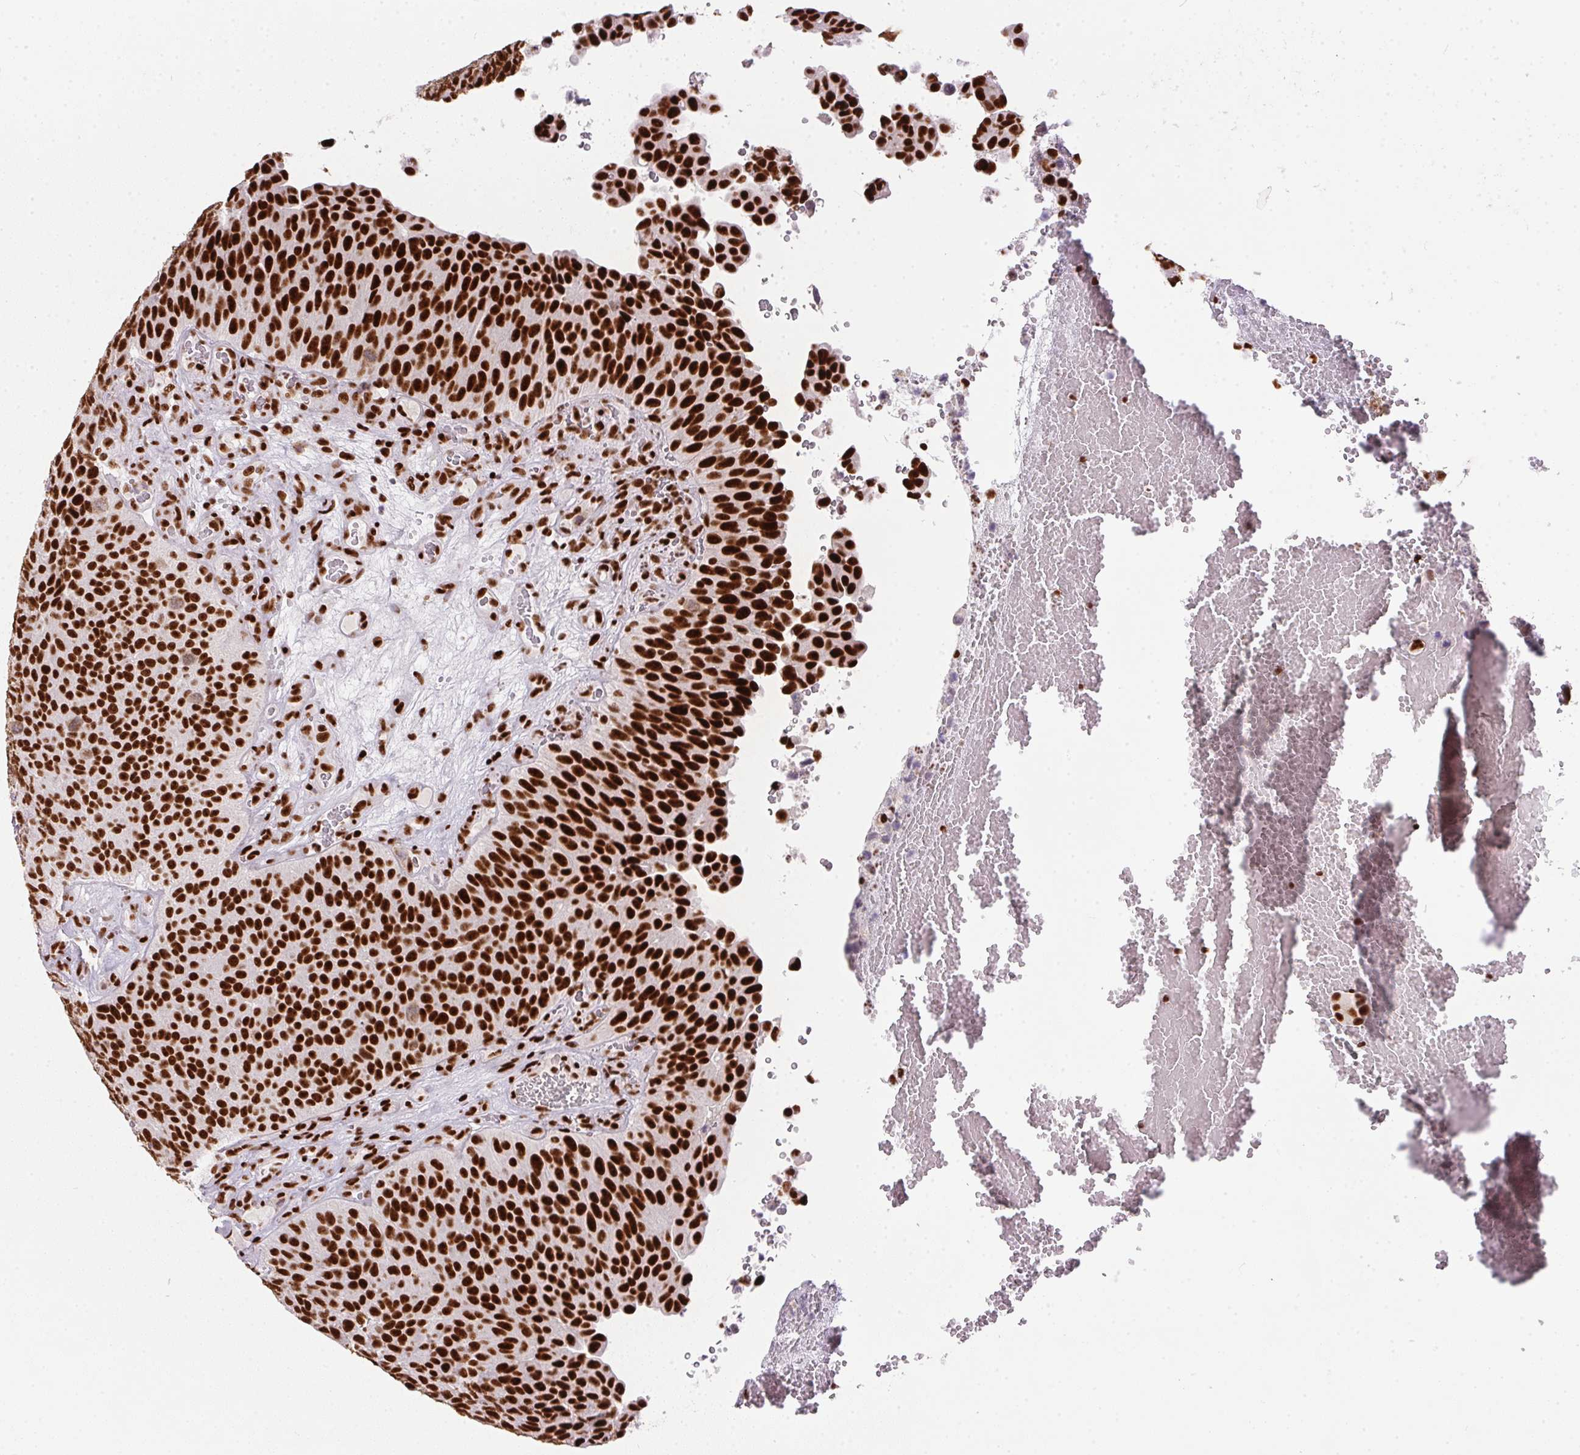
{"staining": {"intensity": "strong", "quantity": ">75%", "location": "nuclear"}, "tissue": "urothelial cancer", "cell_type": "Tumor cells", "image_type": "cancer", "snomed": [{"axis": "morphology", "description": "Urothelial carcinoma, Low grade"}, {"axis": "topography", "description": "Urinary bladder"}], "caption": "Brown immunohistochemical staining in urothelial cancer demonstrates strong nuclear expression in about >75% of tumor cells.", "gene": "PAGE3", "patient": {"sex": "male", "age": 76}}